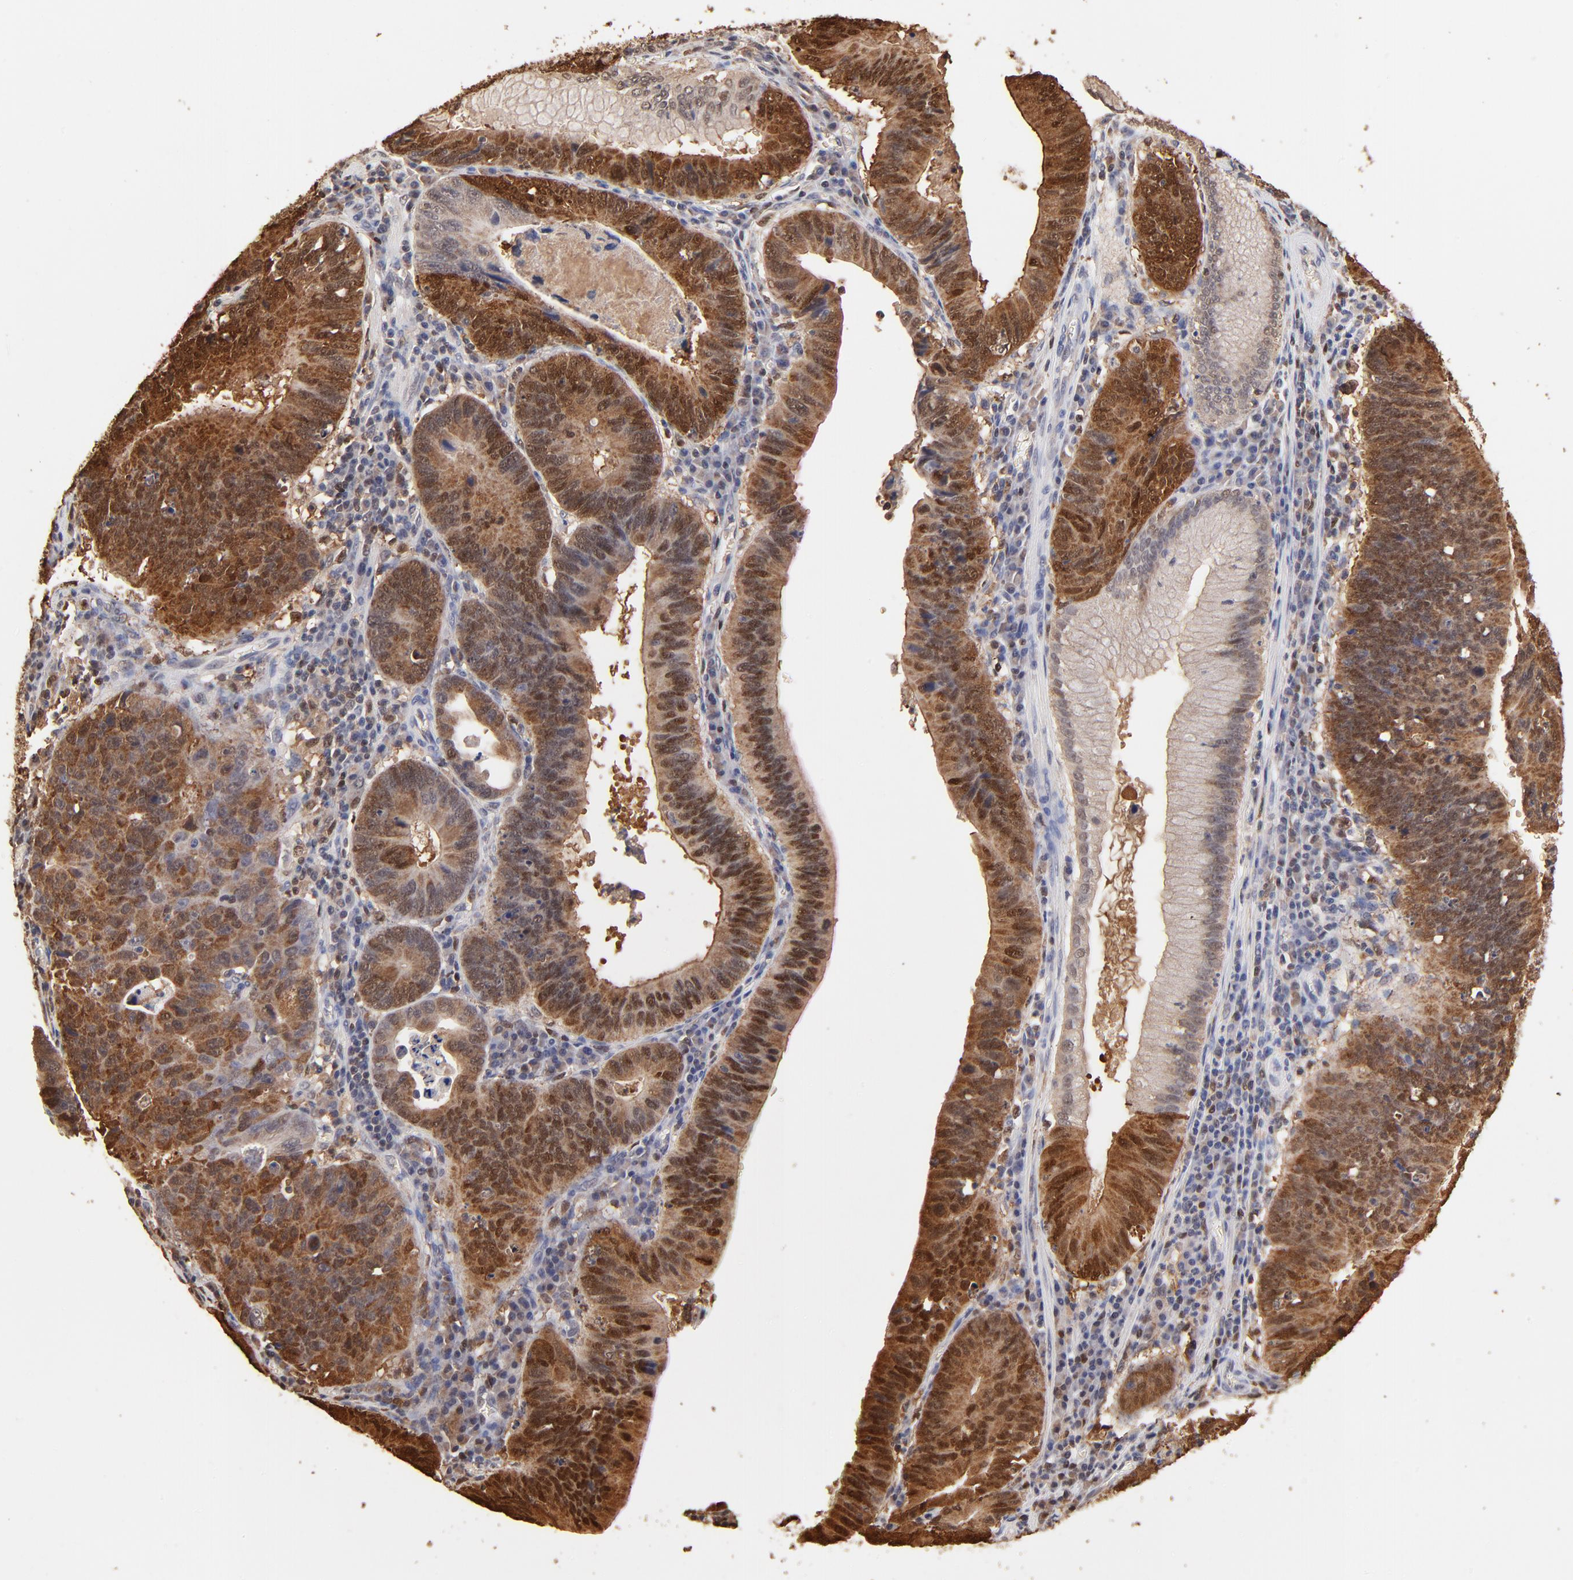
{"staining": {"intensity": "moderate", "quantity": ">75%", "location": "cytoplasmic/membranous"}, "tissue": "stomach cancer", "cell_type": "Tumor cells", "image_type": "cancer", "snomed": [{"axis": "morphology", "description": "Adenocarcinoma, NOS"}, {"axis": "topography", "description": "Stomach"}], "caption": "This is an image of immunohistochemistry (IHC) staining of stomach cancer, which shows moderate positivity in the cytoplasmic/membranous of tumor cells.", "gene": "CASP1", "patient": {"sex": "male", "age": 59}}